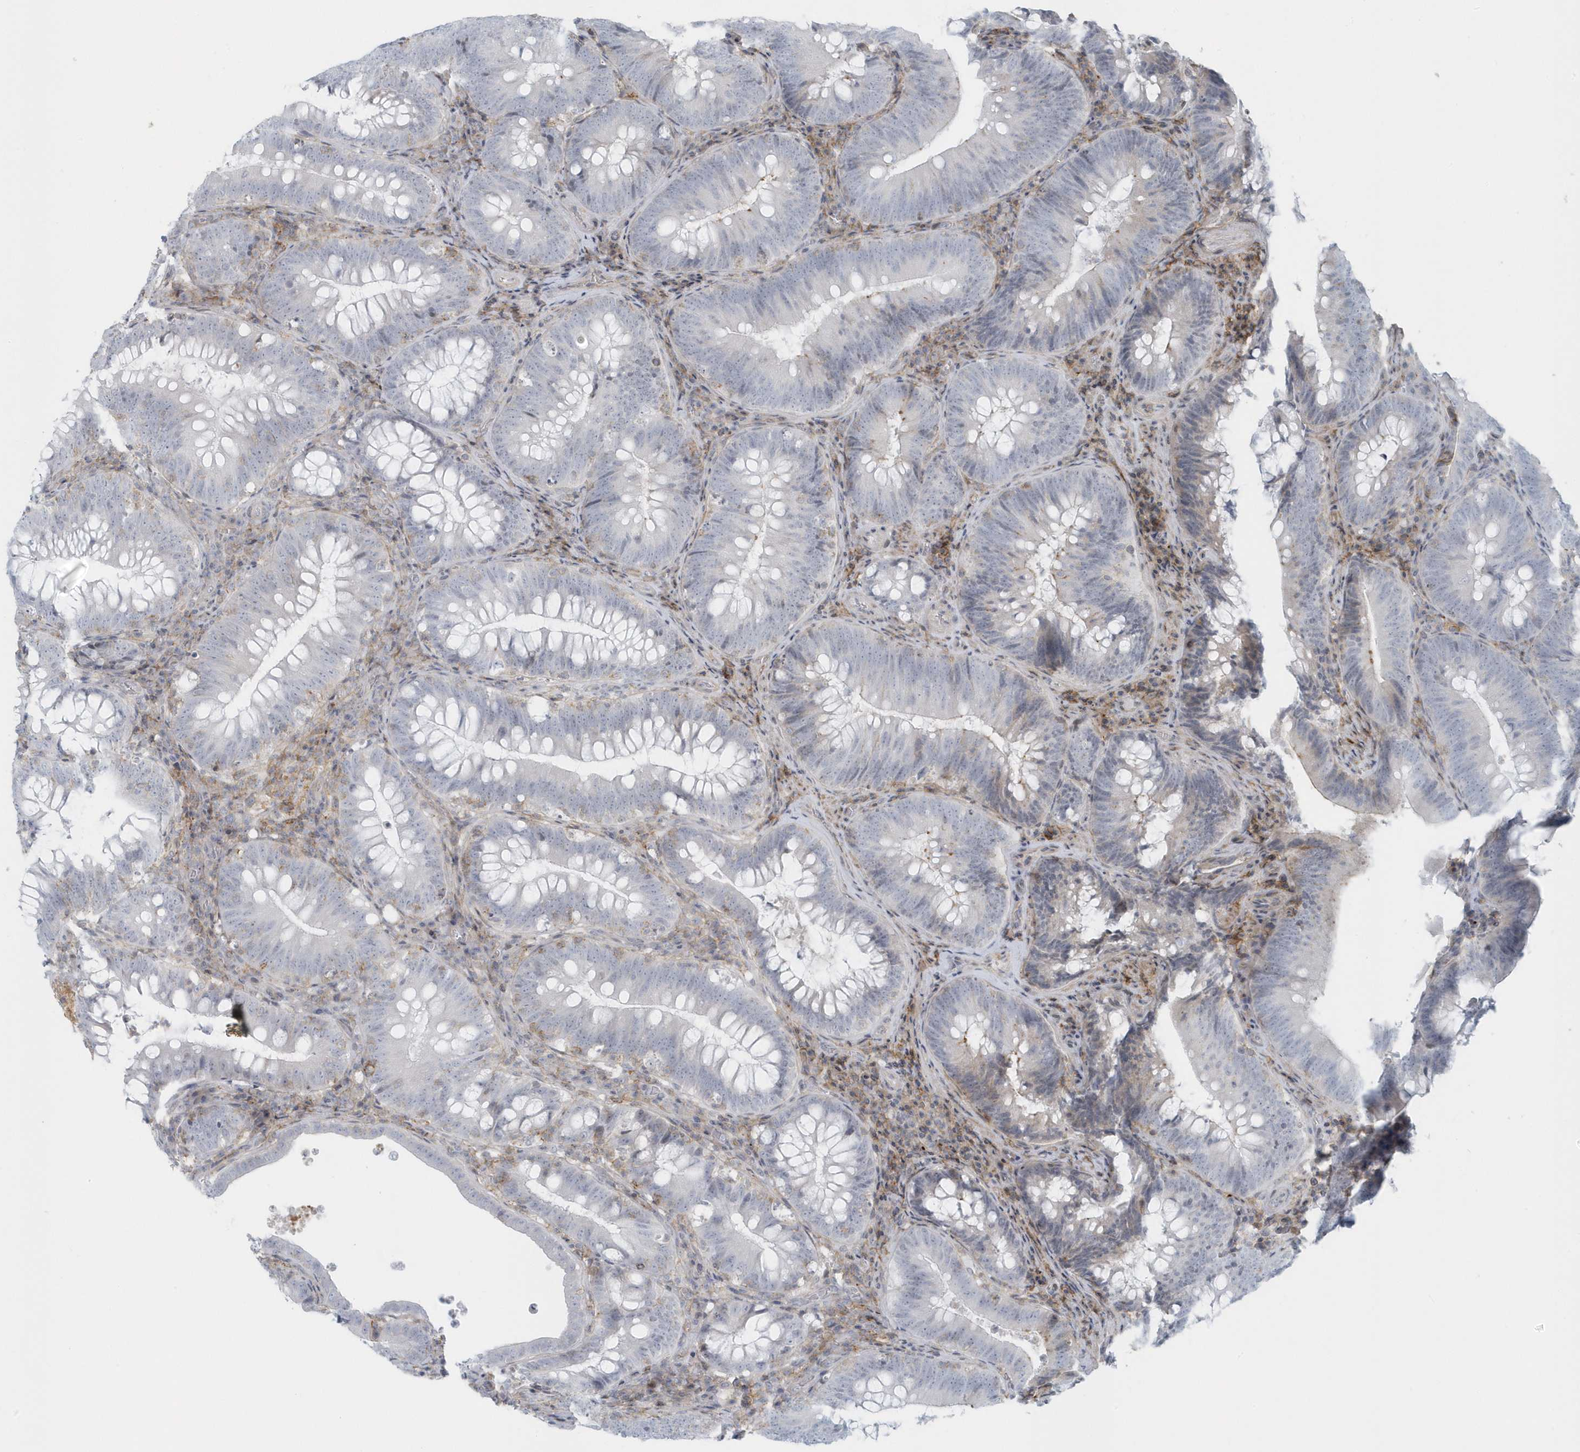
{"staining": {"intensity": "negative", "quantity": "none", "location": "none"}, "tissue": "colorectal cancer", "cell_type": "Tumor cells", "image_type": "cancer", "snomed": [{"axis": "morphology", "description": "Normal tissue, NOS"}, {"axis": "topography", "description": "Colon"}], "caption": "Immunohistochemistry (IHC) photomicrograph of human colorectal cancer stained for a protein (brown), which demonstrates no staining in tumor cells.", "gene": "CACNB2", "patient": {"sex": "female", "age": 82}}